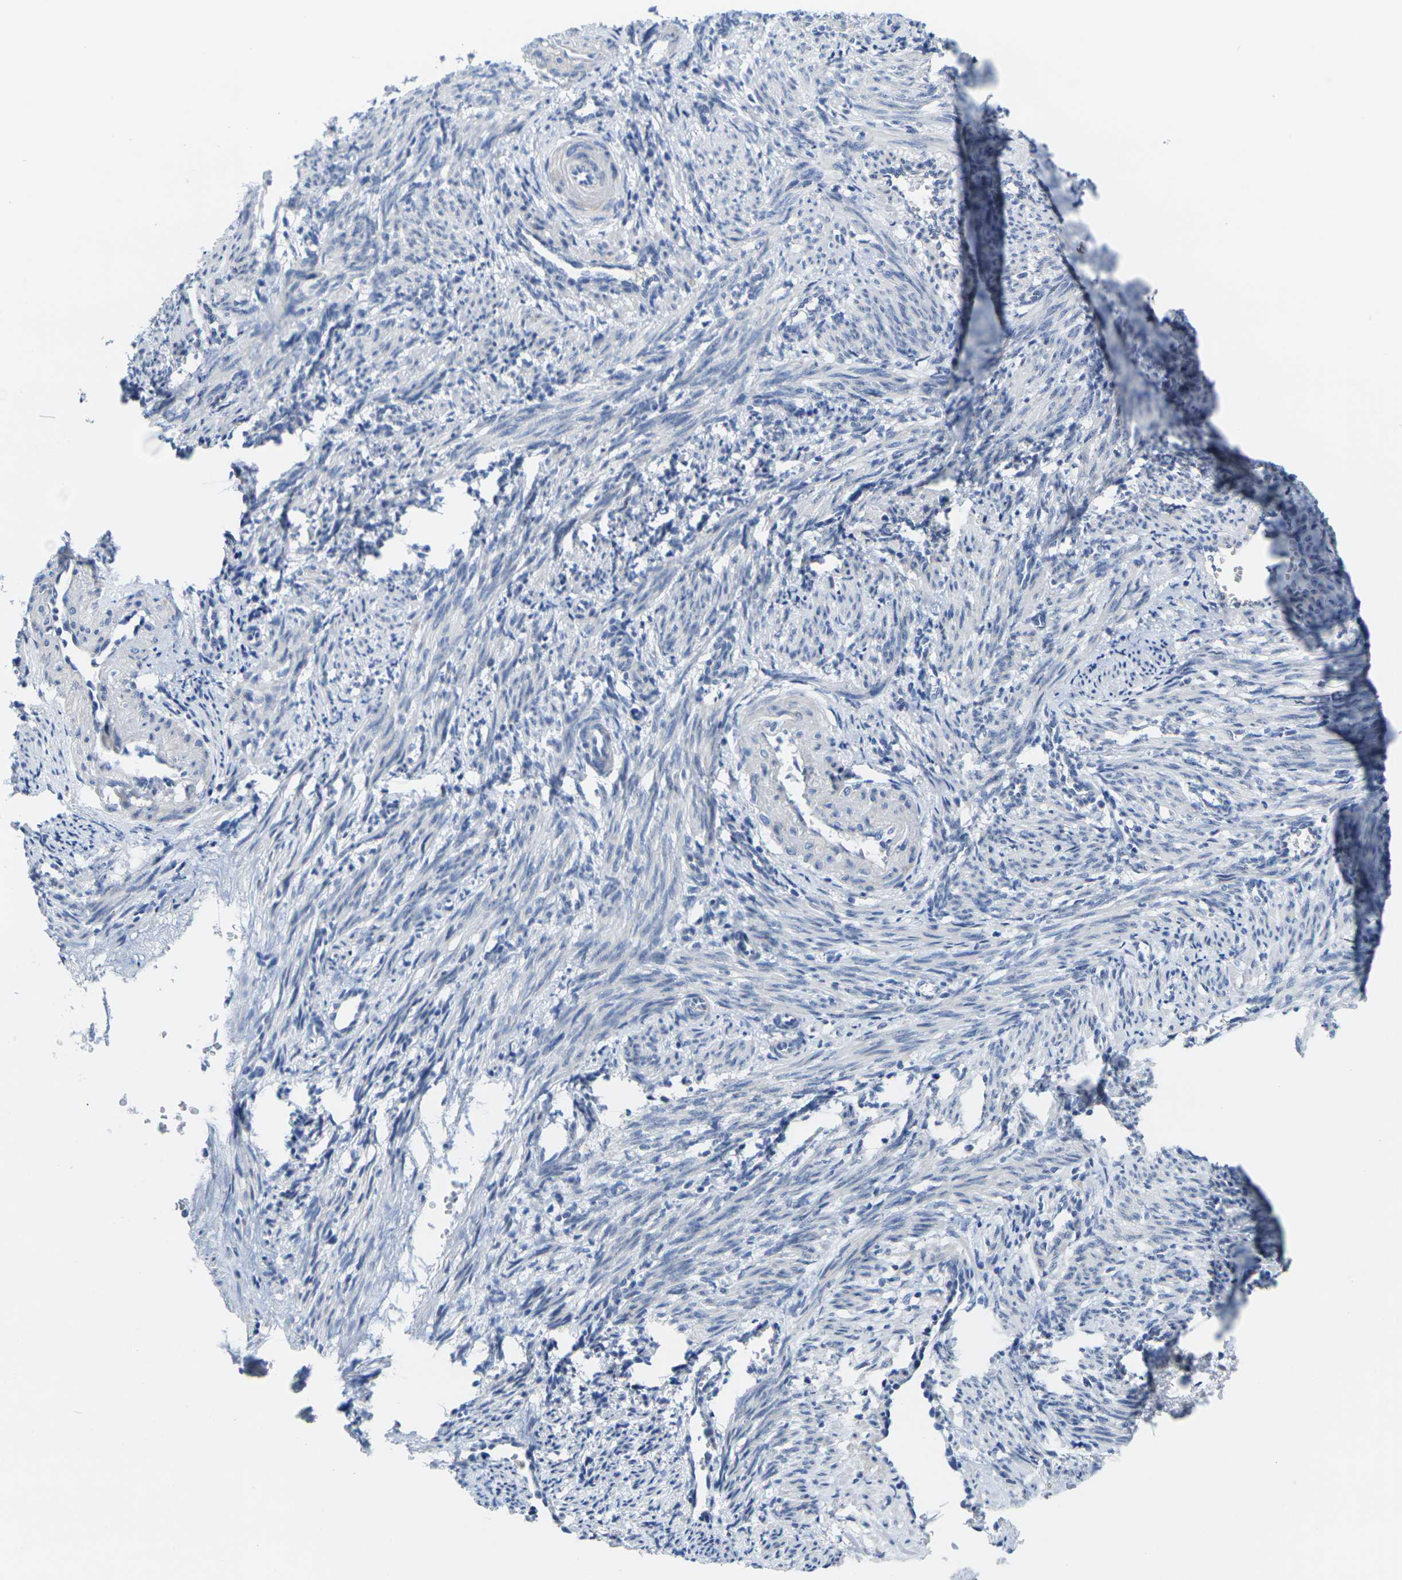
{"staining": {"intensity": "negative", "quantity": "none", "location": "none"}, "tissue": "smooth muscle", "cell_type": "Smooth muscle cells", "image_type": "normal", "snomed": [{"axis": "morphology", "description": "Normal tissue, NOS"}, {"axis": "topography", "description": "Endometrium"}], "caption": "The histopathology image displays no staining of smooth muscle cells in normal smooth muscle. (DAB (3,3'-diaminobenzidine) immunohistochemistry visualized using brightfield microscopy, high magnification).", "gene": "CRK", "patient": {"sex": "female", "age": 33}}